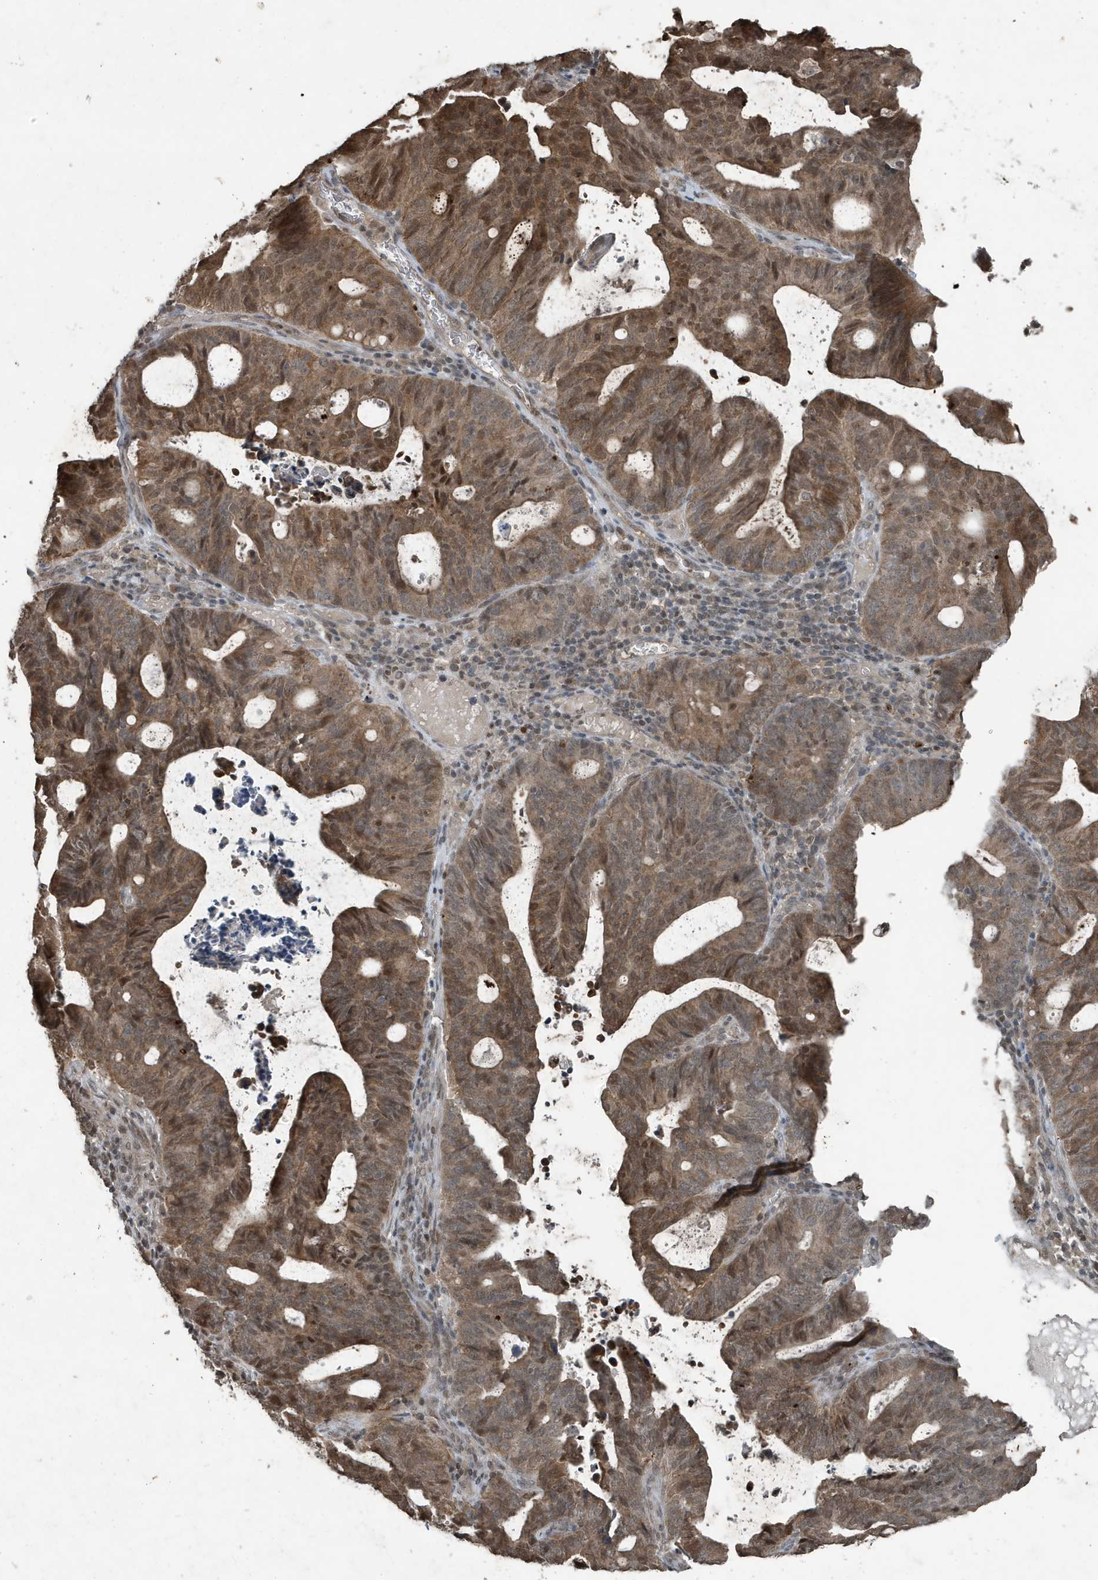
{"staining": {"intensity": "moderate", "quantity": "25%-75%", "location": "cytoplasmic/membranous,nuclear"}, "tissue": "endometrial cancer", "cell_type": "Tumor cells", "image_type": "cancer", "snomed": [{"axis": "morphology", "description": "Adenocarcinoma, NOS"}, {"axis": "topography", "description": "Uterus"}], "caption": "Adenocarcinoma (endometrial) tissue displays moderate cytoplasmic/membranous and nuclear staining in about 25%-75% of tumor cells", "gene": "HSPA1A", "patient": {"sex": "female", "age": 83}}